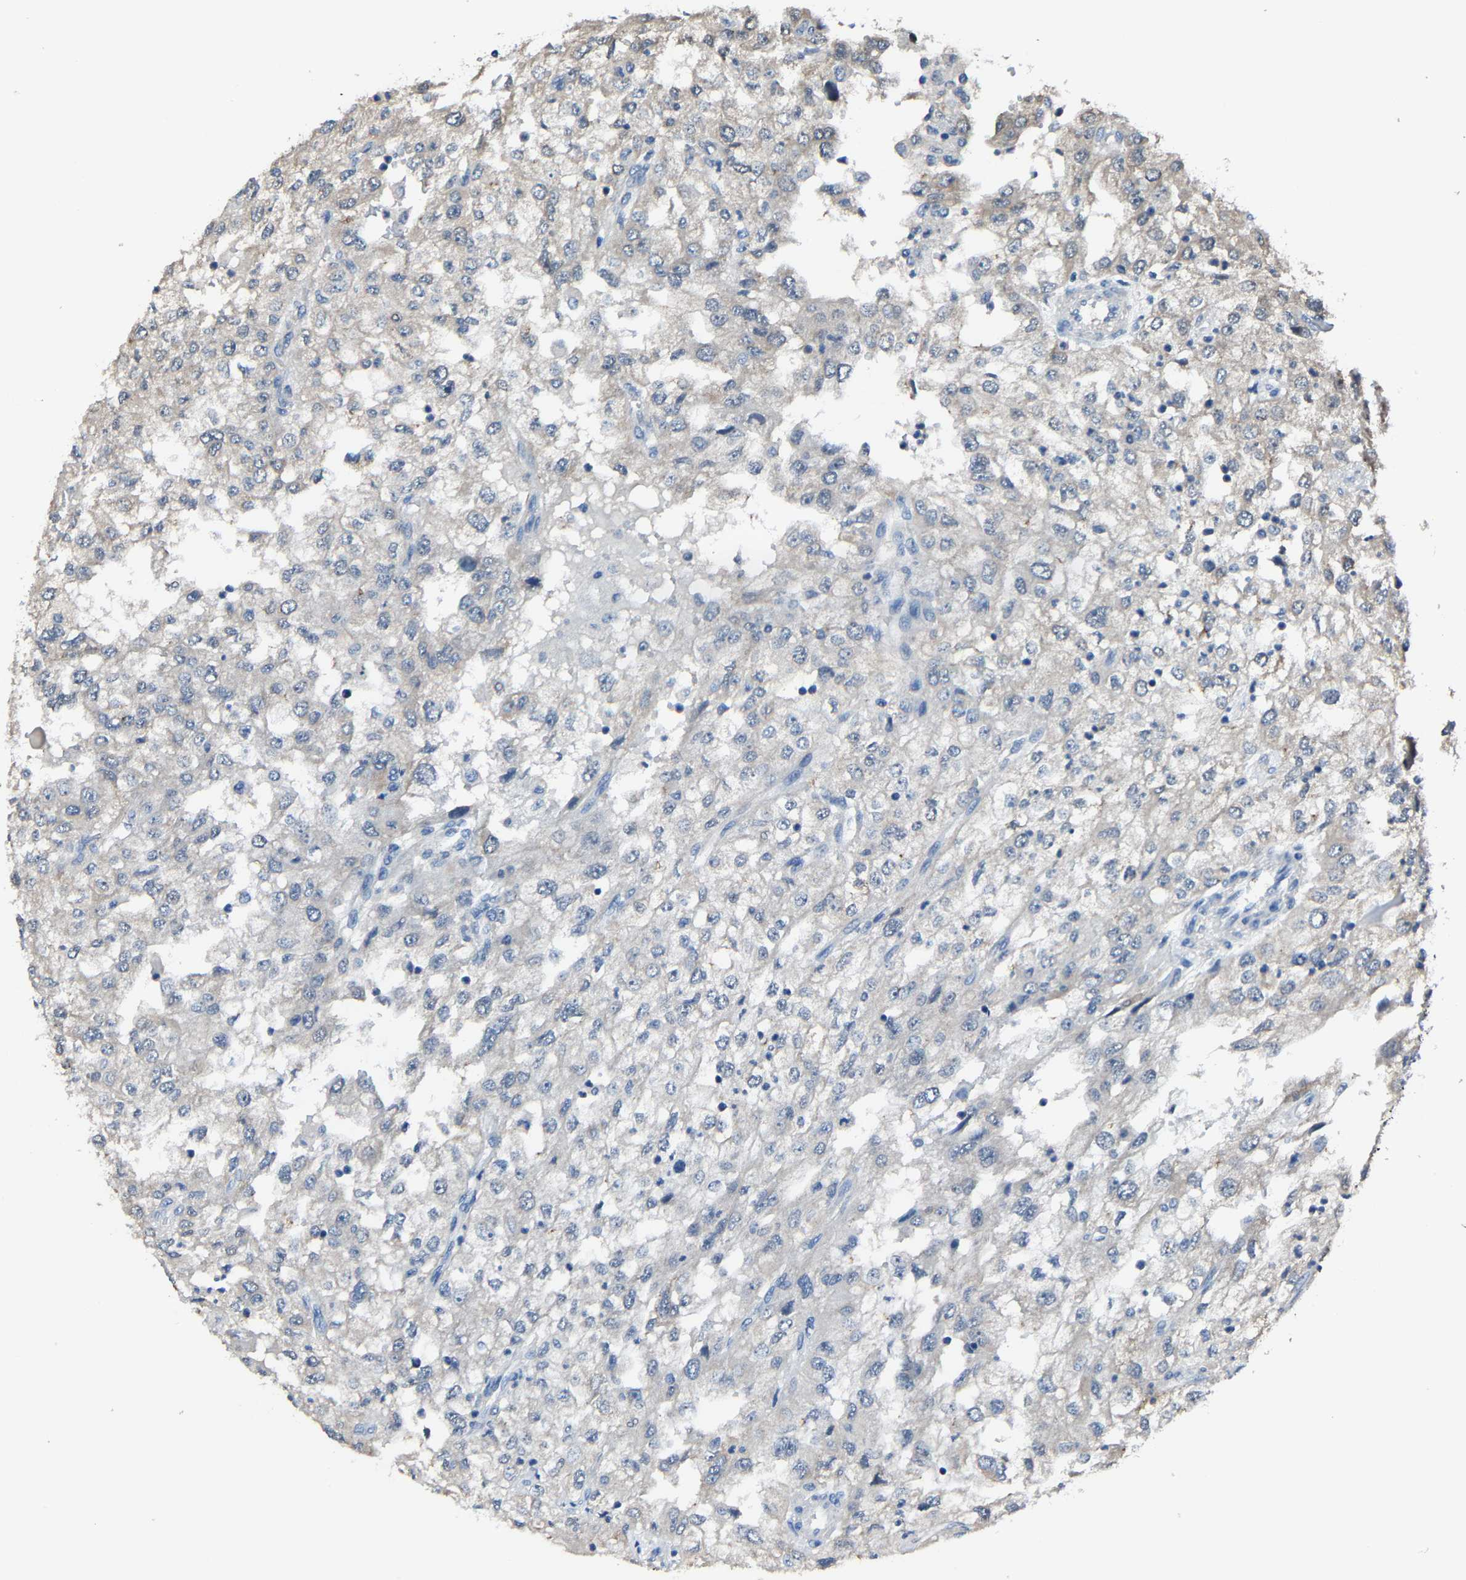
{"staining": {"intensity": "negative", "quantity": "none", "location": "none"}, "tissue": "renal cancer", "cell_type": "Tumor cells", "image_type": "cancer", "snomed": [{"axis": "morphology", "description": "Adenocarcinoma, NOS"}, {"axis": "topography", "description": "Kidney"}], "caption": "Image shows no significant protein staining in tumor cells of renal cancer. (Brightfield microscopy of DAB (3,3'-diaminobenzidine) IHC at high magnification).", "gene": "STRBP", "patient": {"sex": "female", "age": 54}}